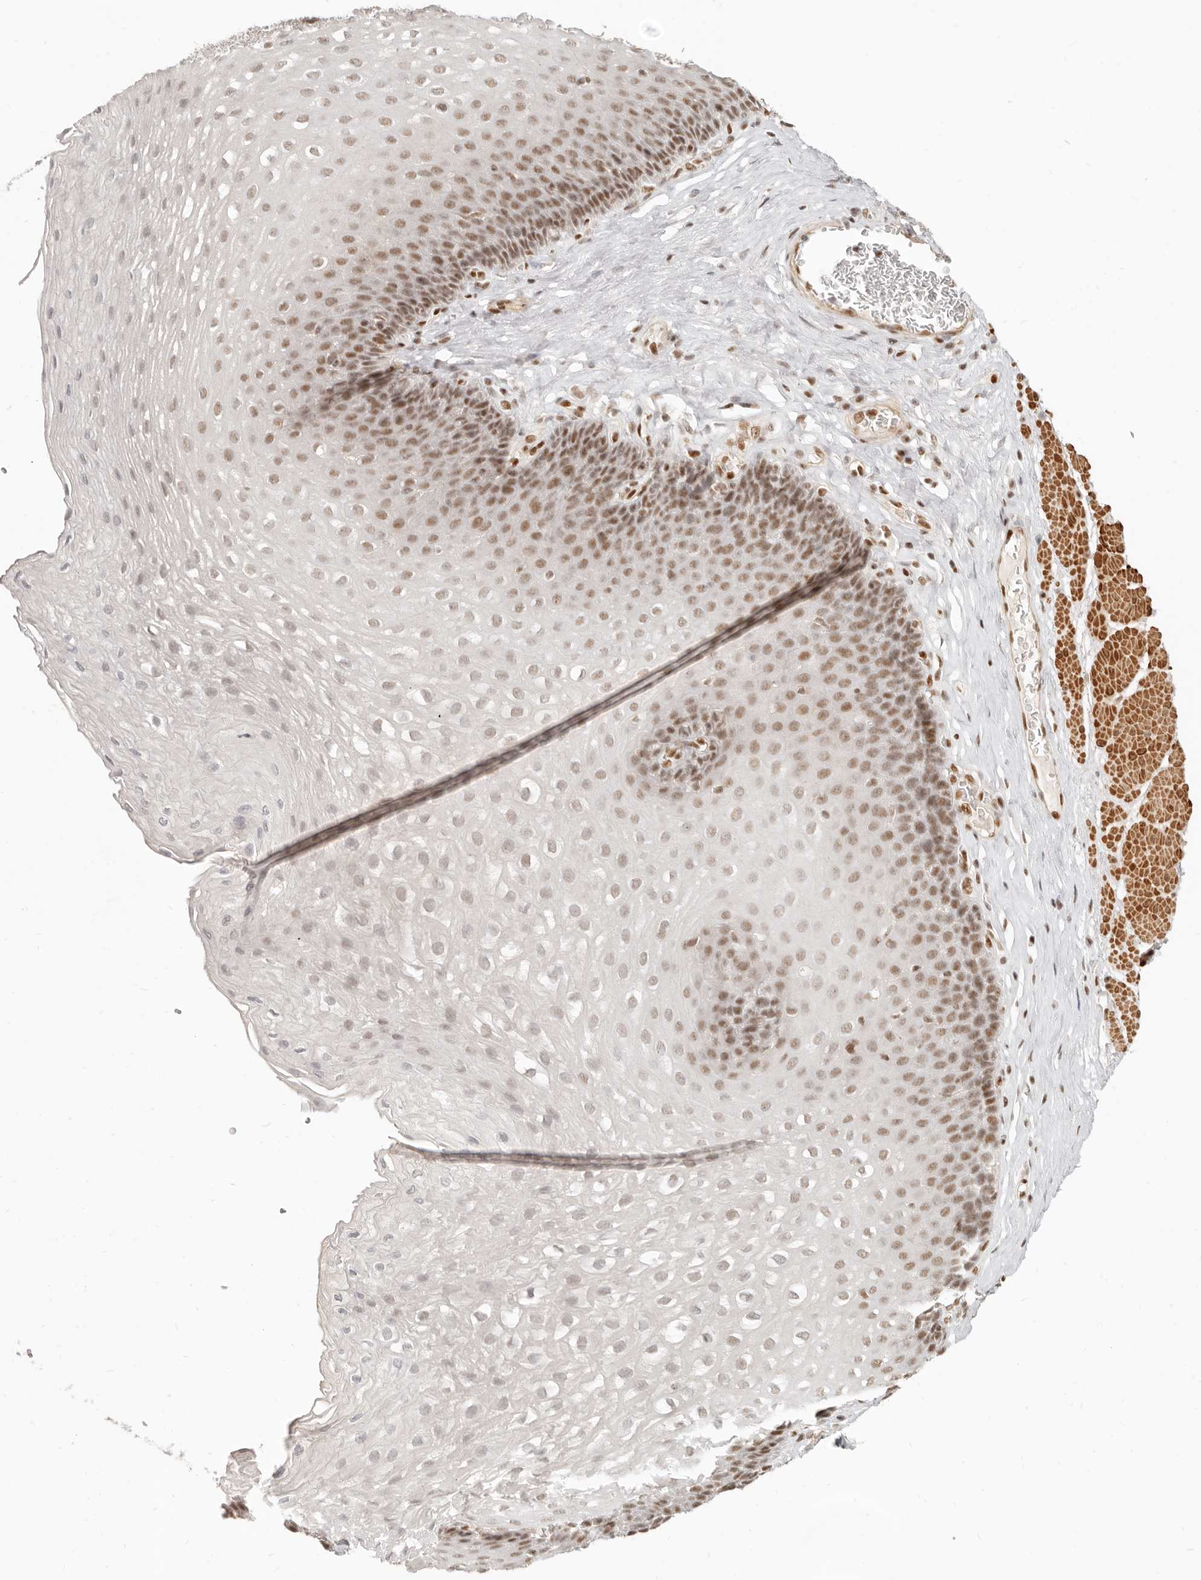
{"staining": {"intensity": "moderate", "quantity": "25%-75%", "location": "nuclear"}, "tissue": "esophagus", "cell_type": "Squamous epithelial cells", "image_type": "normal", "snomed": [{"axis": "morphology", "description": "Normal tissue, NOS"}, {"axis": "topography", "description": "Esophagus"}], "caption": "Unremarkable esophagus shows moderate nuclear expression in approximately 25%-75% of squamous epithelial cells, visualized by immunohistochemistry.", "gene": "GABPA", "patient": {"sex": "female", "age": 66}}